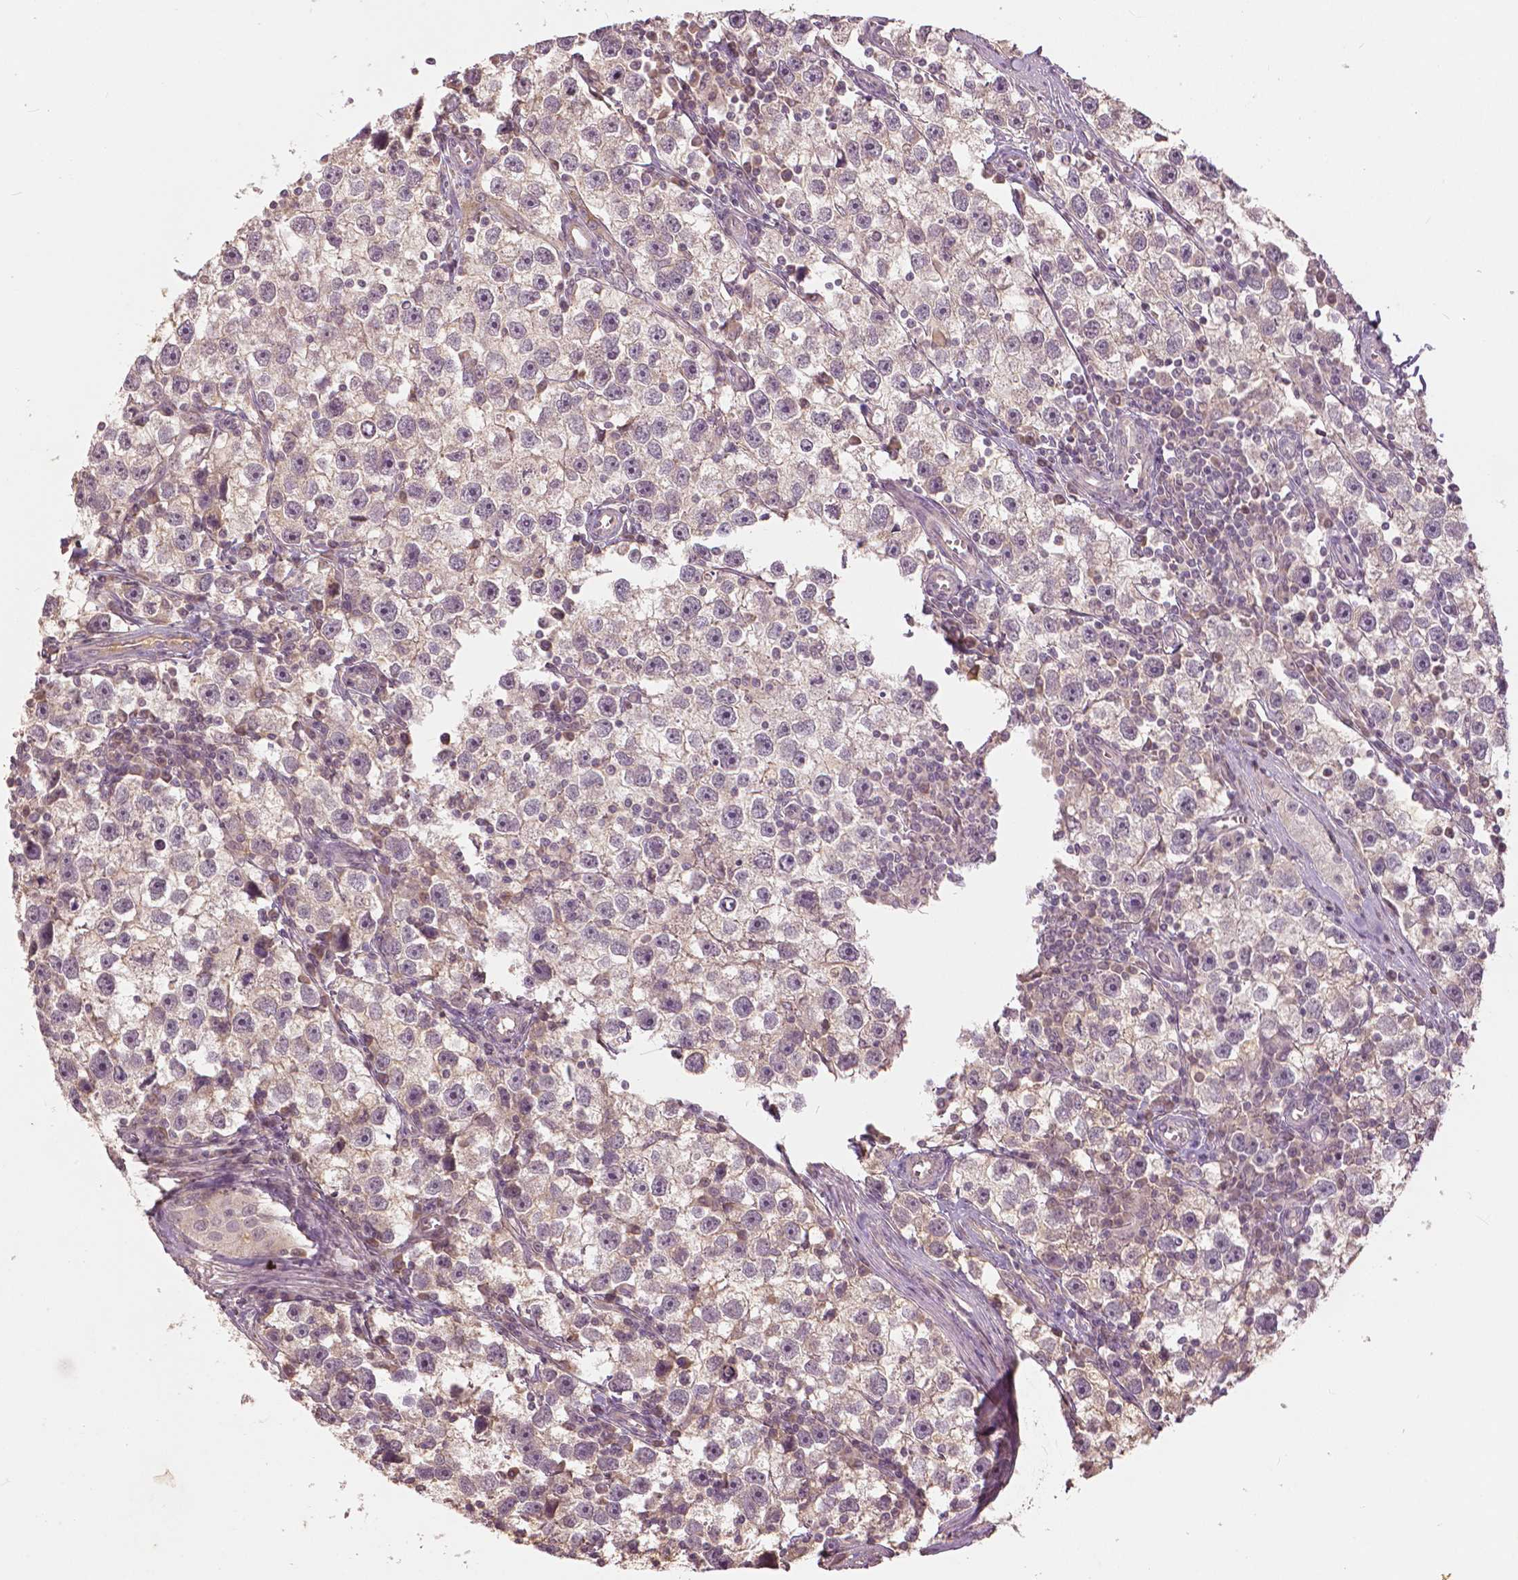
{"staining": {"intensity": "weak", "quantity": "25%-75%", "location": "cytoplasmic/membranous"}, "tissue": "testis cancer", "cell_type": "Tumor cells", "image_type": "cancer", "snomed": [{"axis": "morphology", "description": "Seminoma, NOS"}, {"axis": "topography", "description": "Testis"}], "caption": "A low amount of weak cytoplasmic/membranous staining is identified in about 25%-75% of tumor cells in testis seminoma tissue. (Stains: DAB in brown, nuclei in blue, Microscopy: brightfield microscopy at high magnification).", "gene": "ANGPTL4", "patient": {"sex": "male", "age": 30}}